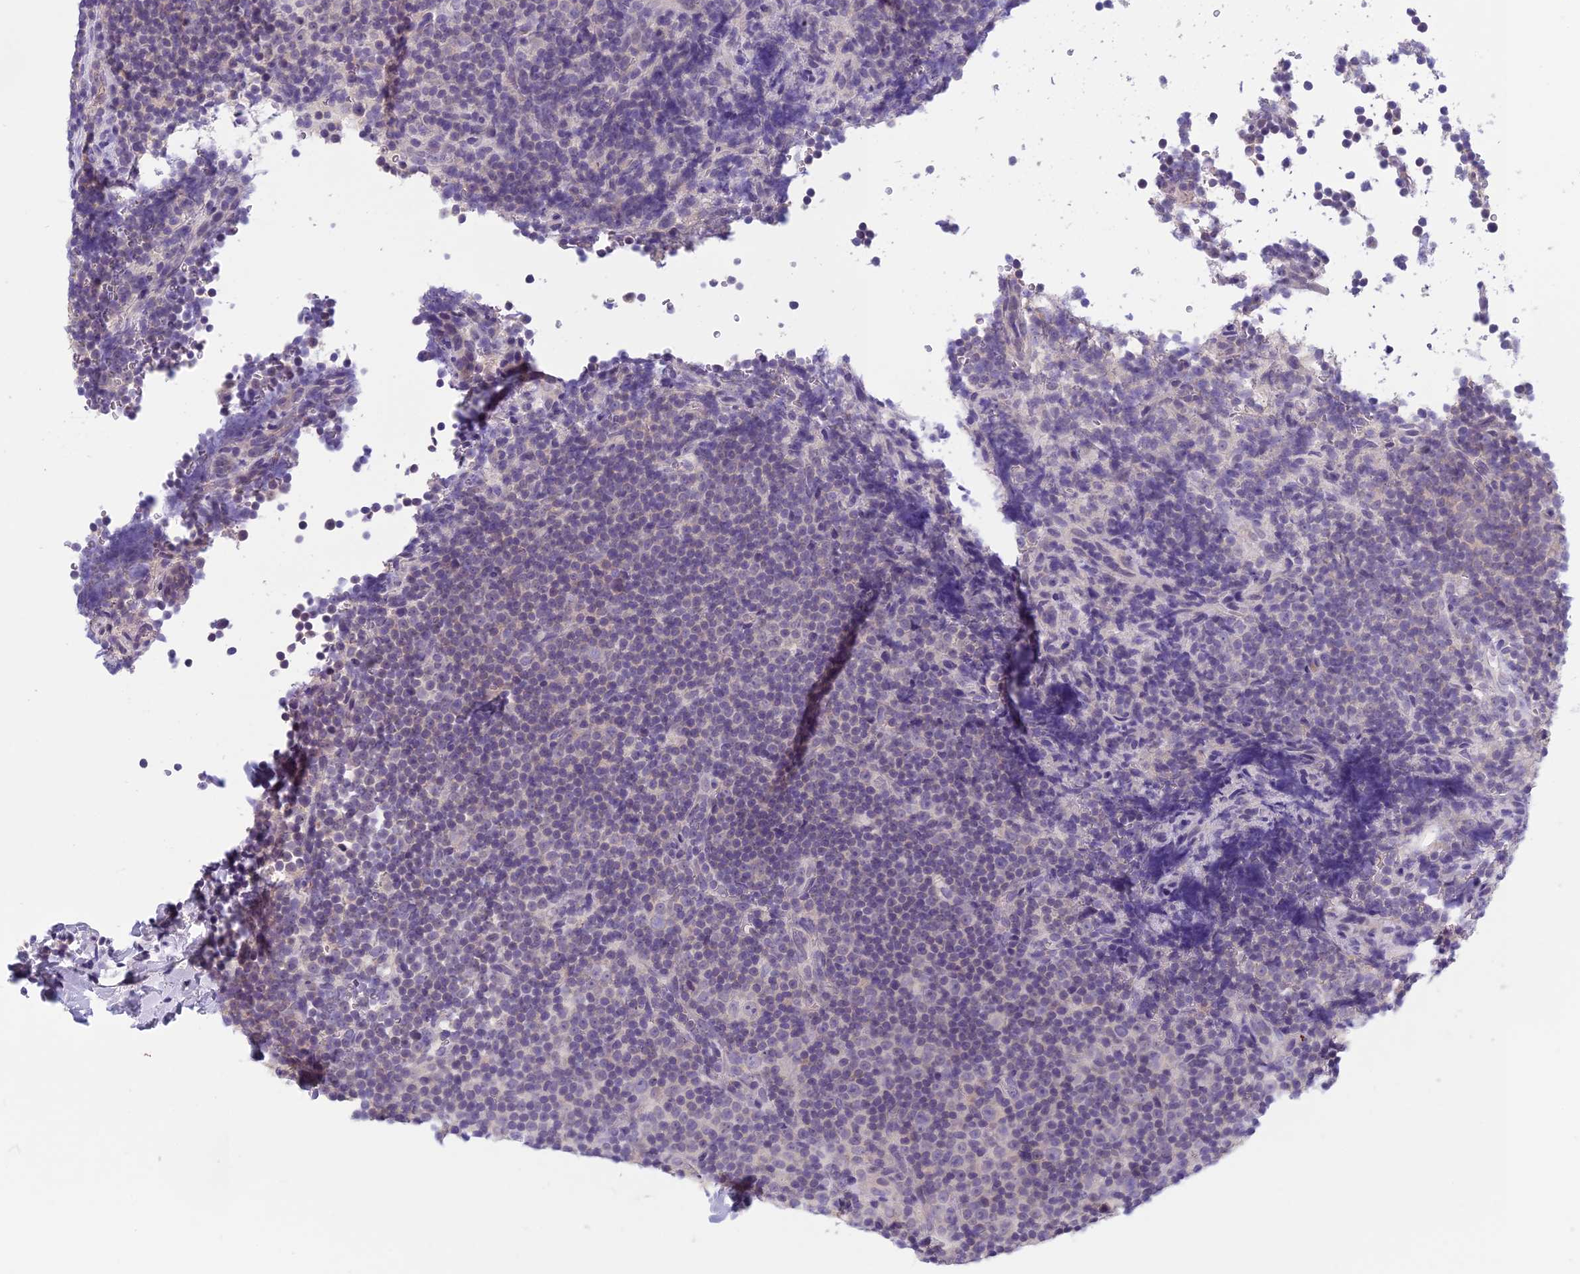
{"staining": {"intensity": "negative", "quantity": "none", "location": "none"}, "tissue": "lymphoma", "cell_type": "Tumor cells", "image_type": "cancer", "snomed": [{"axis": "morphology", "description": "Malignant lymphoma, non-Hodgkin's type, Low grade"}, {"axis": "topography", "description": "Lymph node"}], "caption": "Immunohistochemistry of lymphoma displays no positivity in tumor cells.", "gene": "RBM41", "patient": {"sex": "female", "age": 67}}